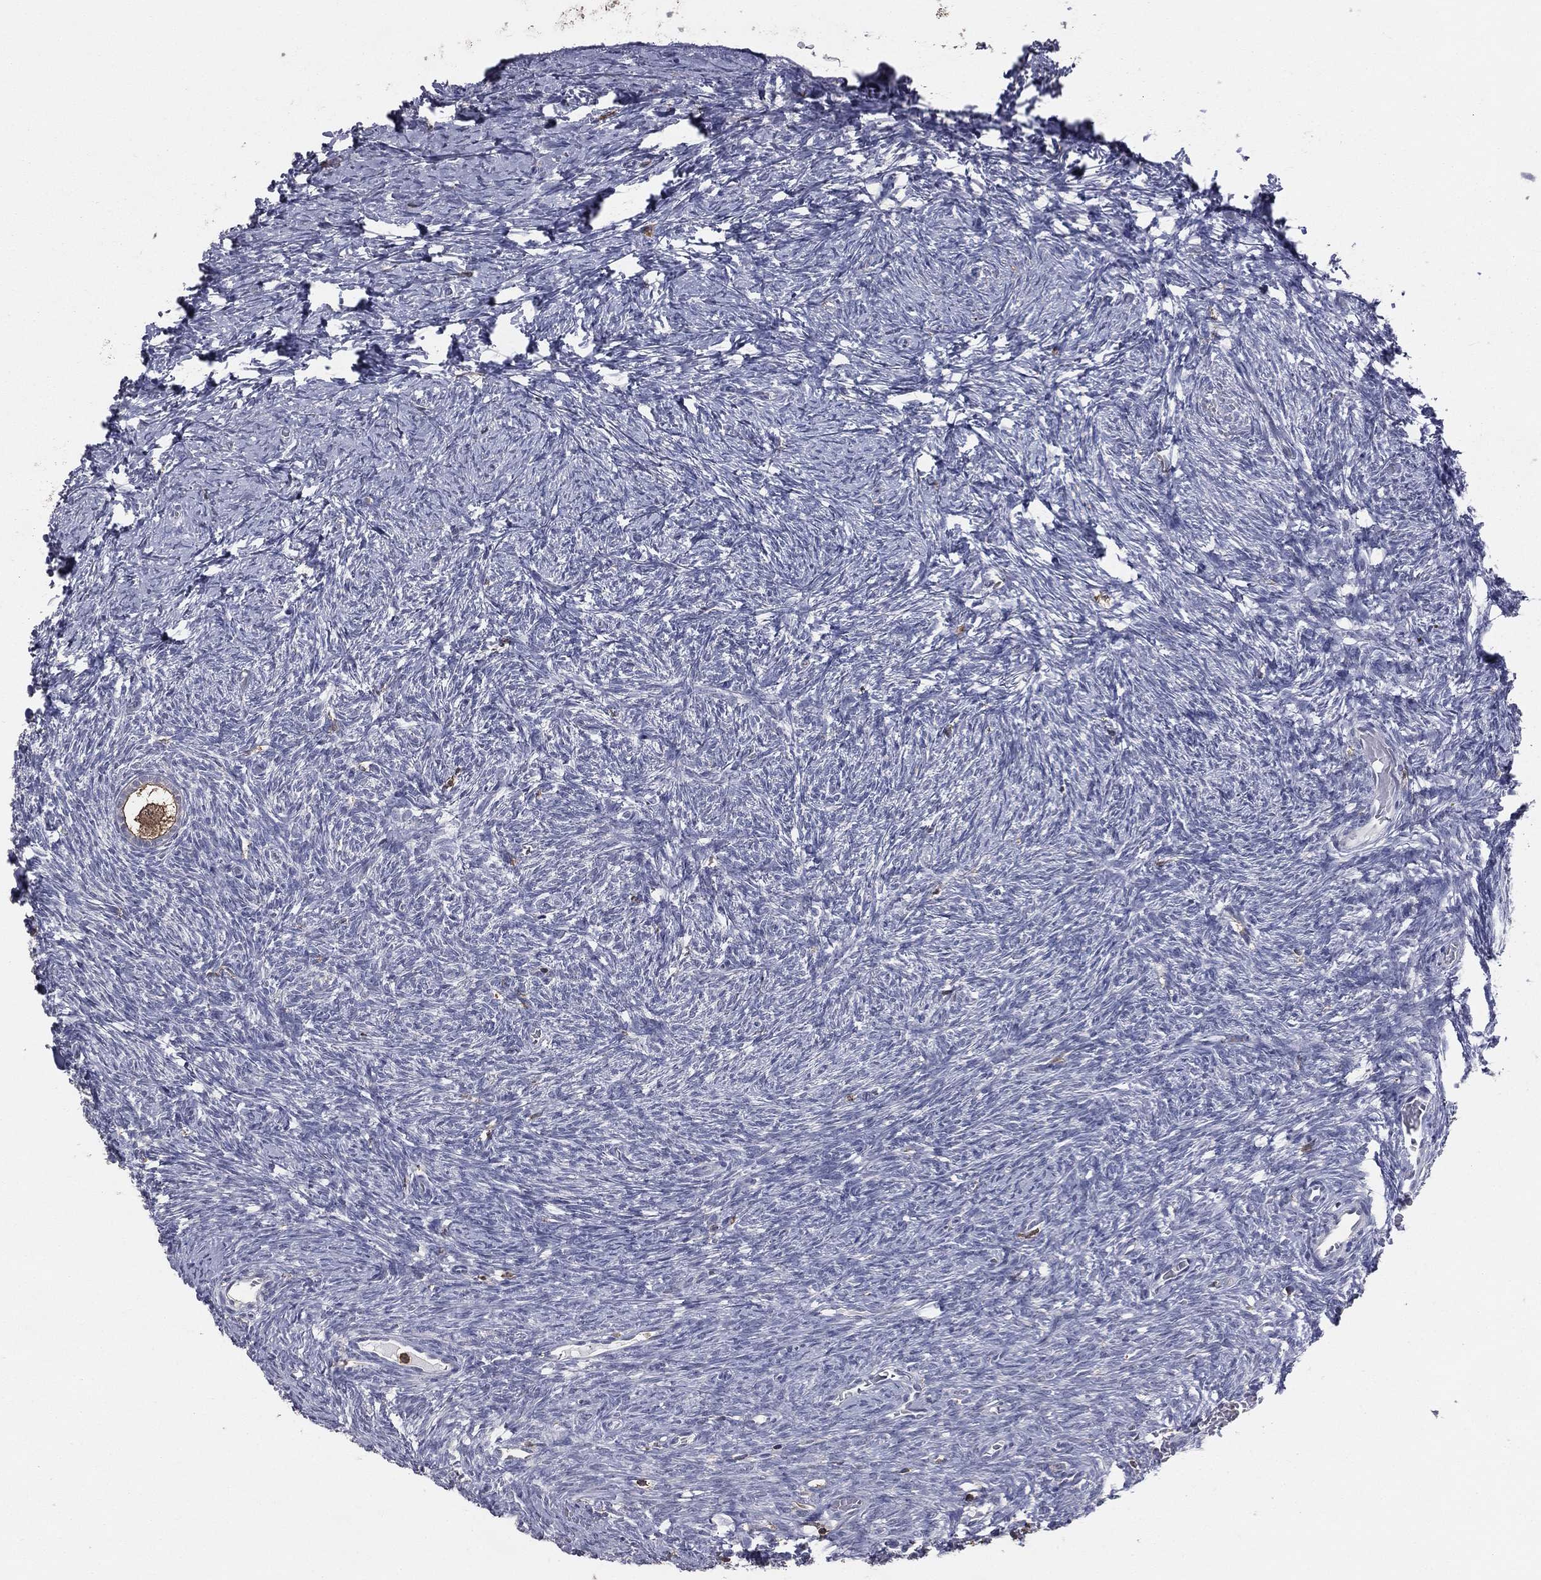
{"staining": {"intensity": "moderate", "quantity": ">75%", "location": "cytoplasmic/membranous"}, "tissue": "ovary", "cell_type": "Follicle cells", "image_type": "normal", "snomed": [{"axis": "morphology", "description": "Normal tissue, NOS"}, {"axis": "topography", "description": "Ovary"}], "caption": "Human ovary stained for a protein (brown) reveals moderate cytoplasmic/membranous positive expression in about >75% of follicle cells.", "gene": "PSTPIP1", "patient": {"sex": "female", "age": 39}}